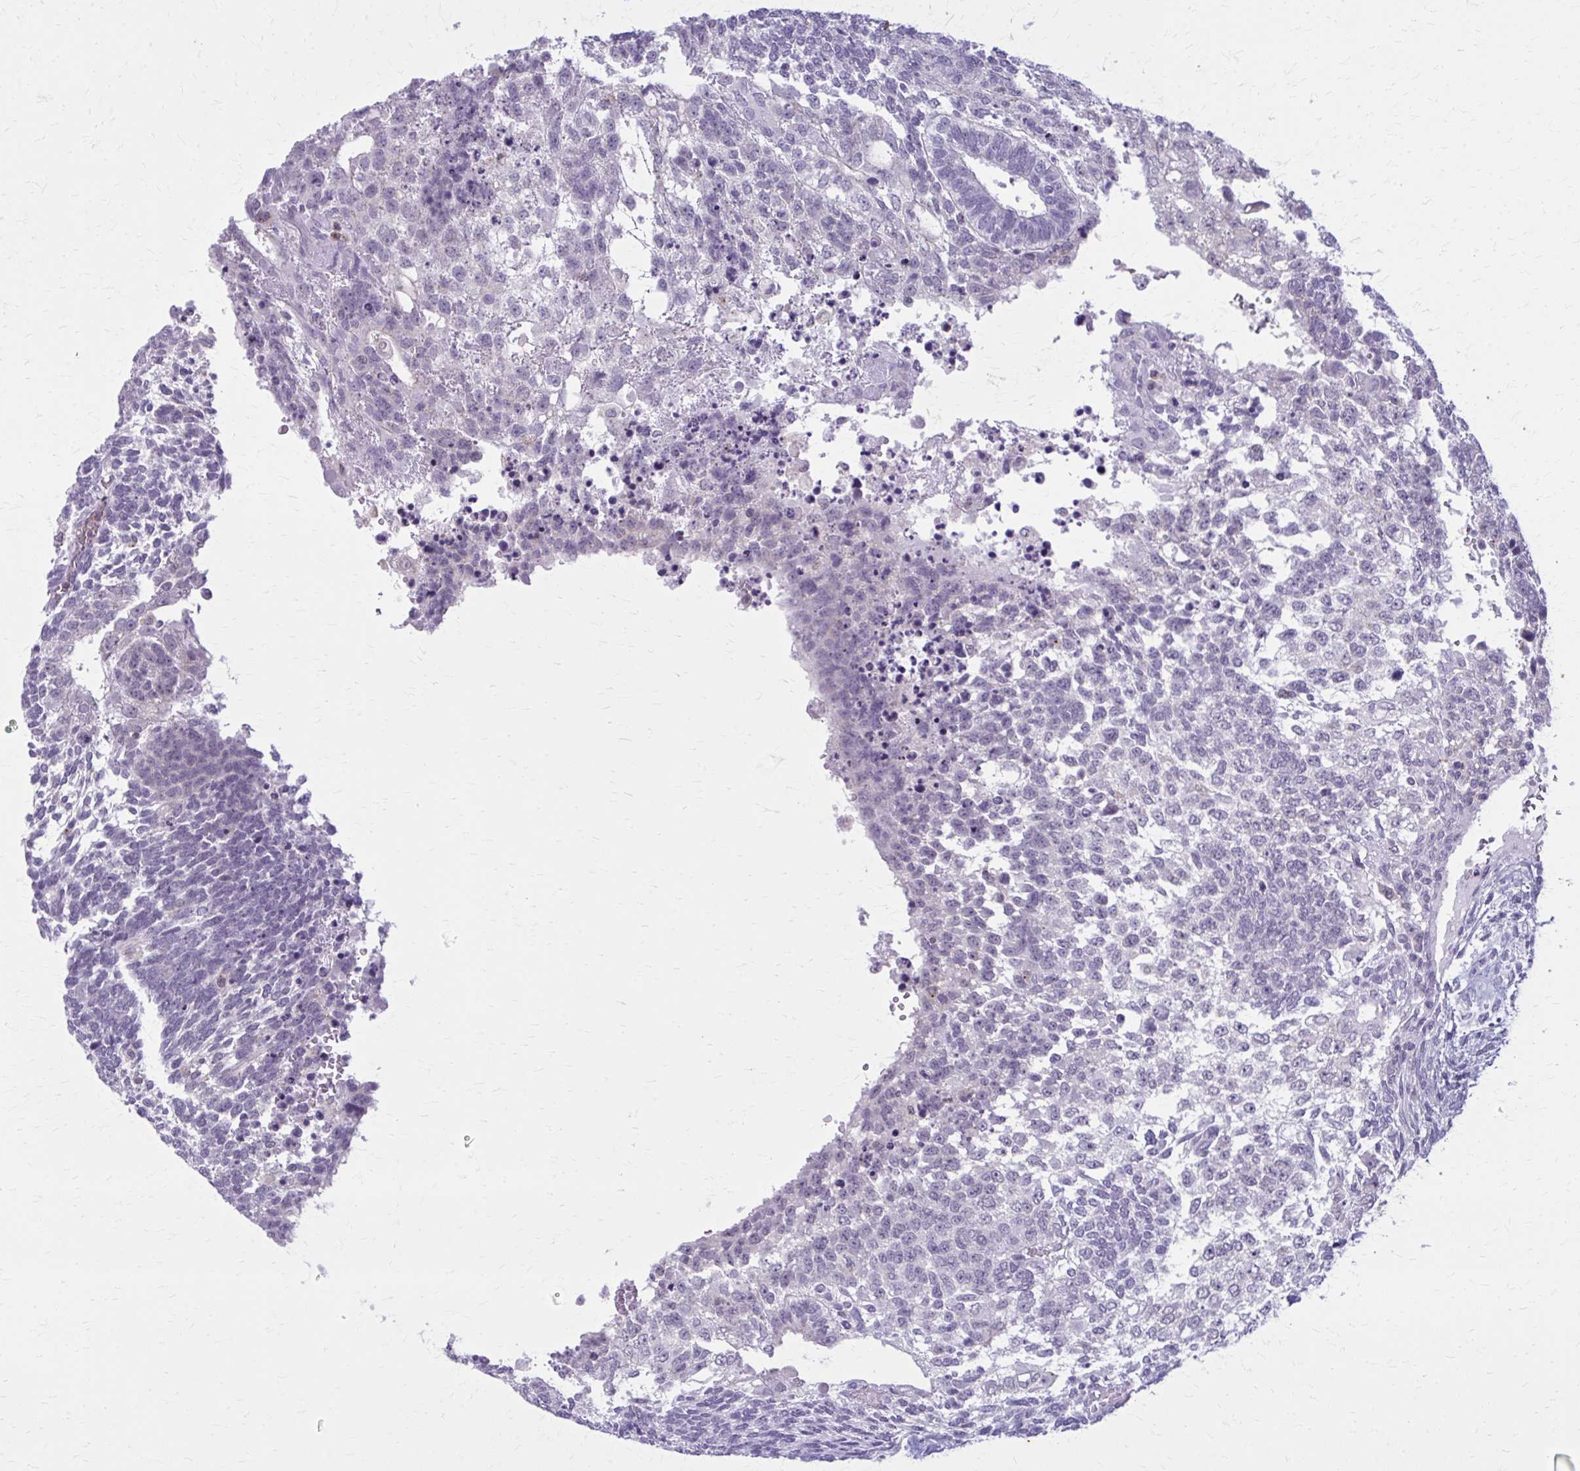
{"staining": {"intensity": "negative", "quantity": "none", "location": "none"}, "tissue": "testis cancer", "cell_type": "Tumor cells", "image_type": "cancer", "snomed": [{"axis": "morphology", "description": "Carcinoma, Embryonal, NOS"}, {"axis": "topography", "description": "Testis"}], "caption": "Immunohistochemical staining of testis cancer (embryonal carcinoma) exhibits no significant staining in tumor cells.", "gene": "CARD9", "patient": {"sex": "male", "age": 23}}